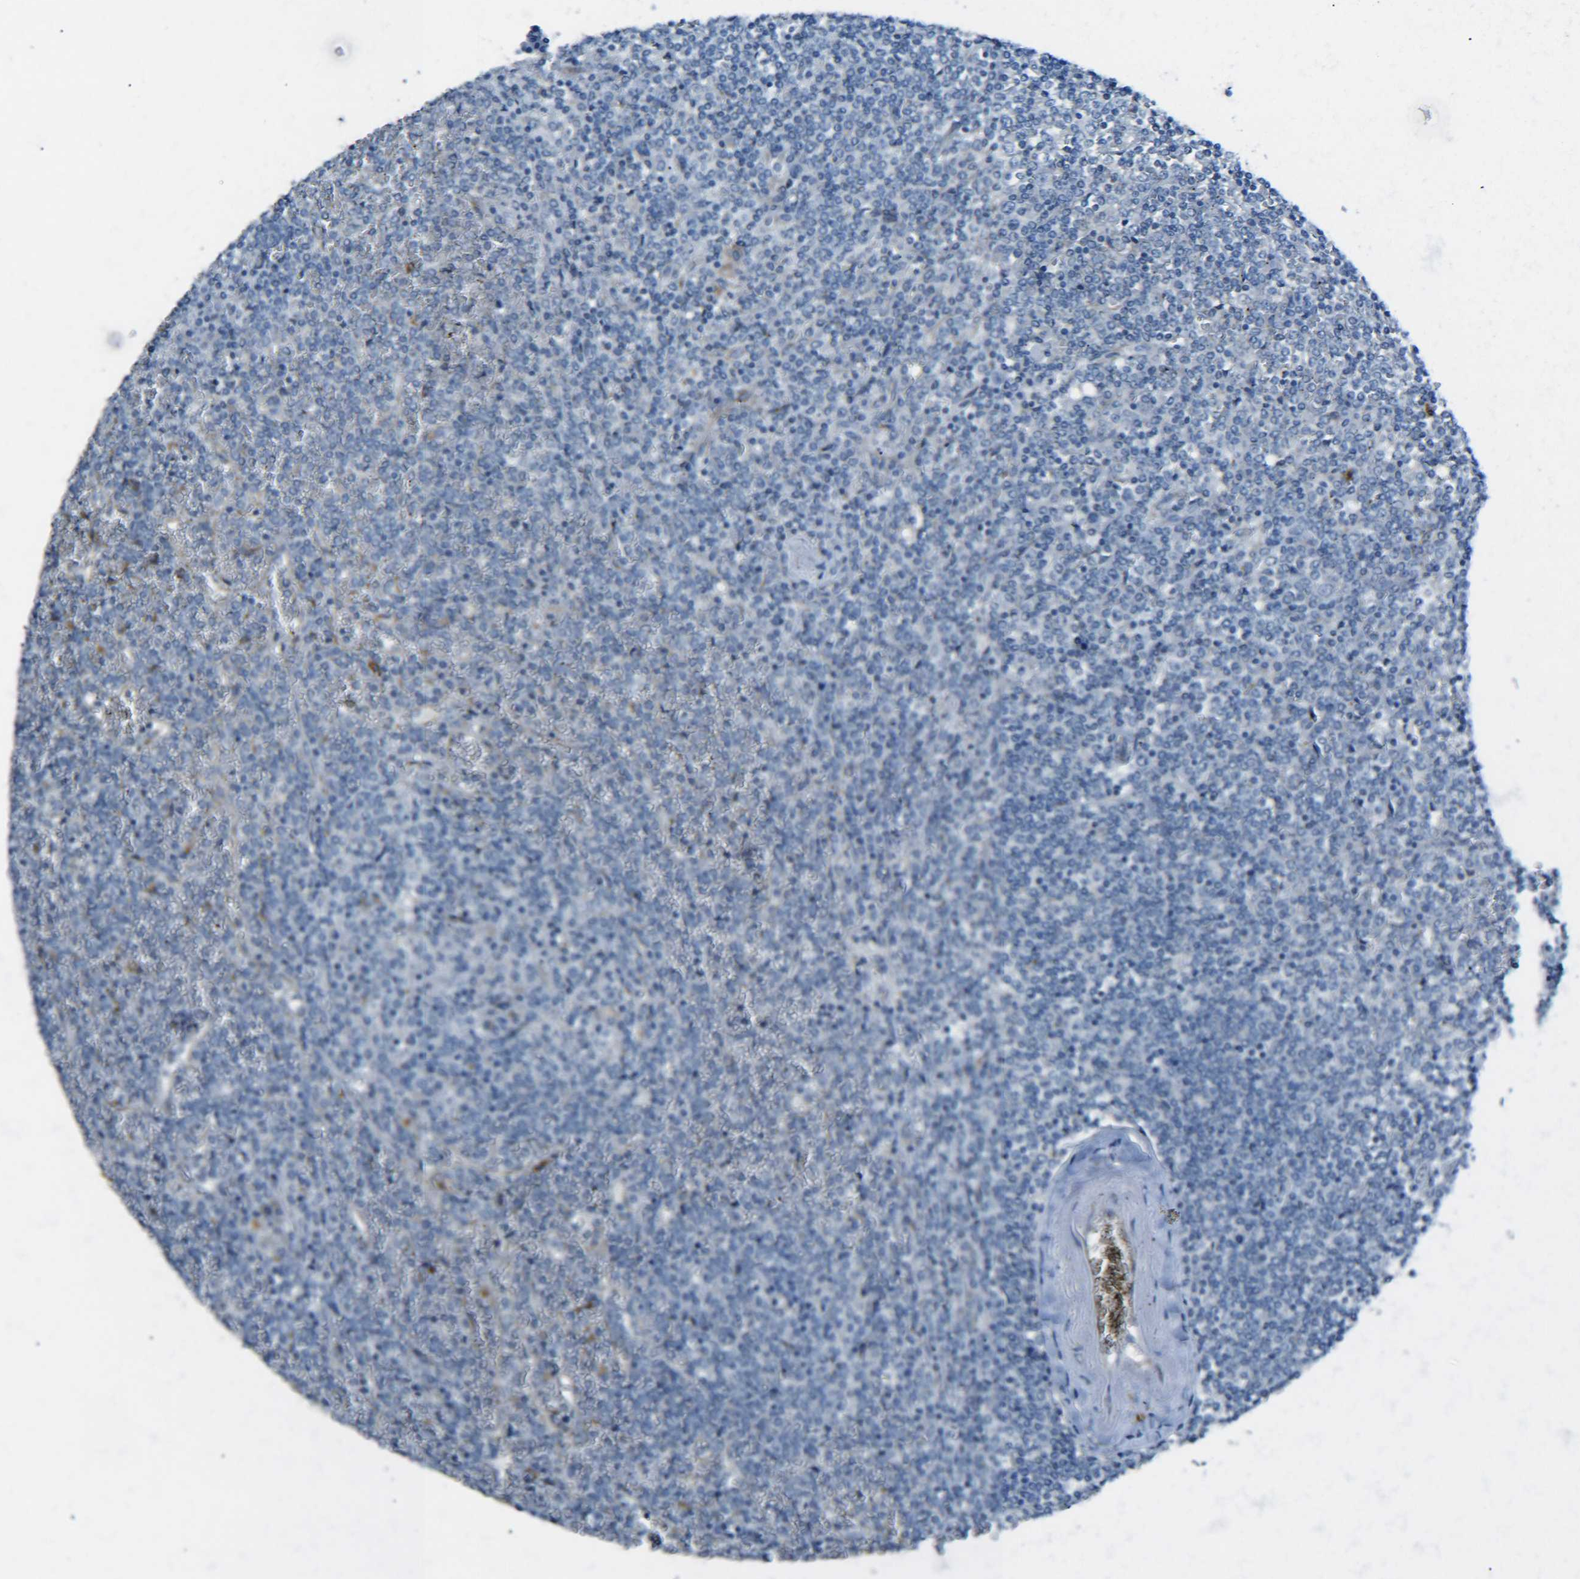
{"staining": {"intensity": "negative", "quantity": "none", "location": "none"}, "tissue": "lymphoma", "cell_type": "Tumor cells", "image_type": "cancer", "snomed": [{"axis": "morphology", "description": "Malignant lymphoma, non-Hodgkin's type, Low grade"}, {"axis": "topography", "description": "Spleen"}], "caption": "Low-grade malignant lymphoma, non-Hodgkin's type was stained to show a protein in brown. There is no significant staining in tumor cells.", "gene": "CYB5R1", "patient": {"sex": "female", "age": 19}}